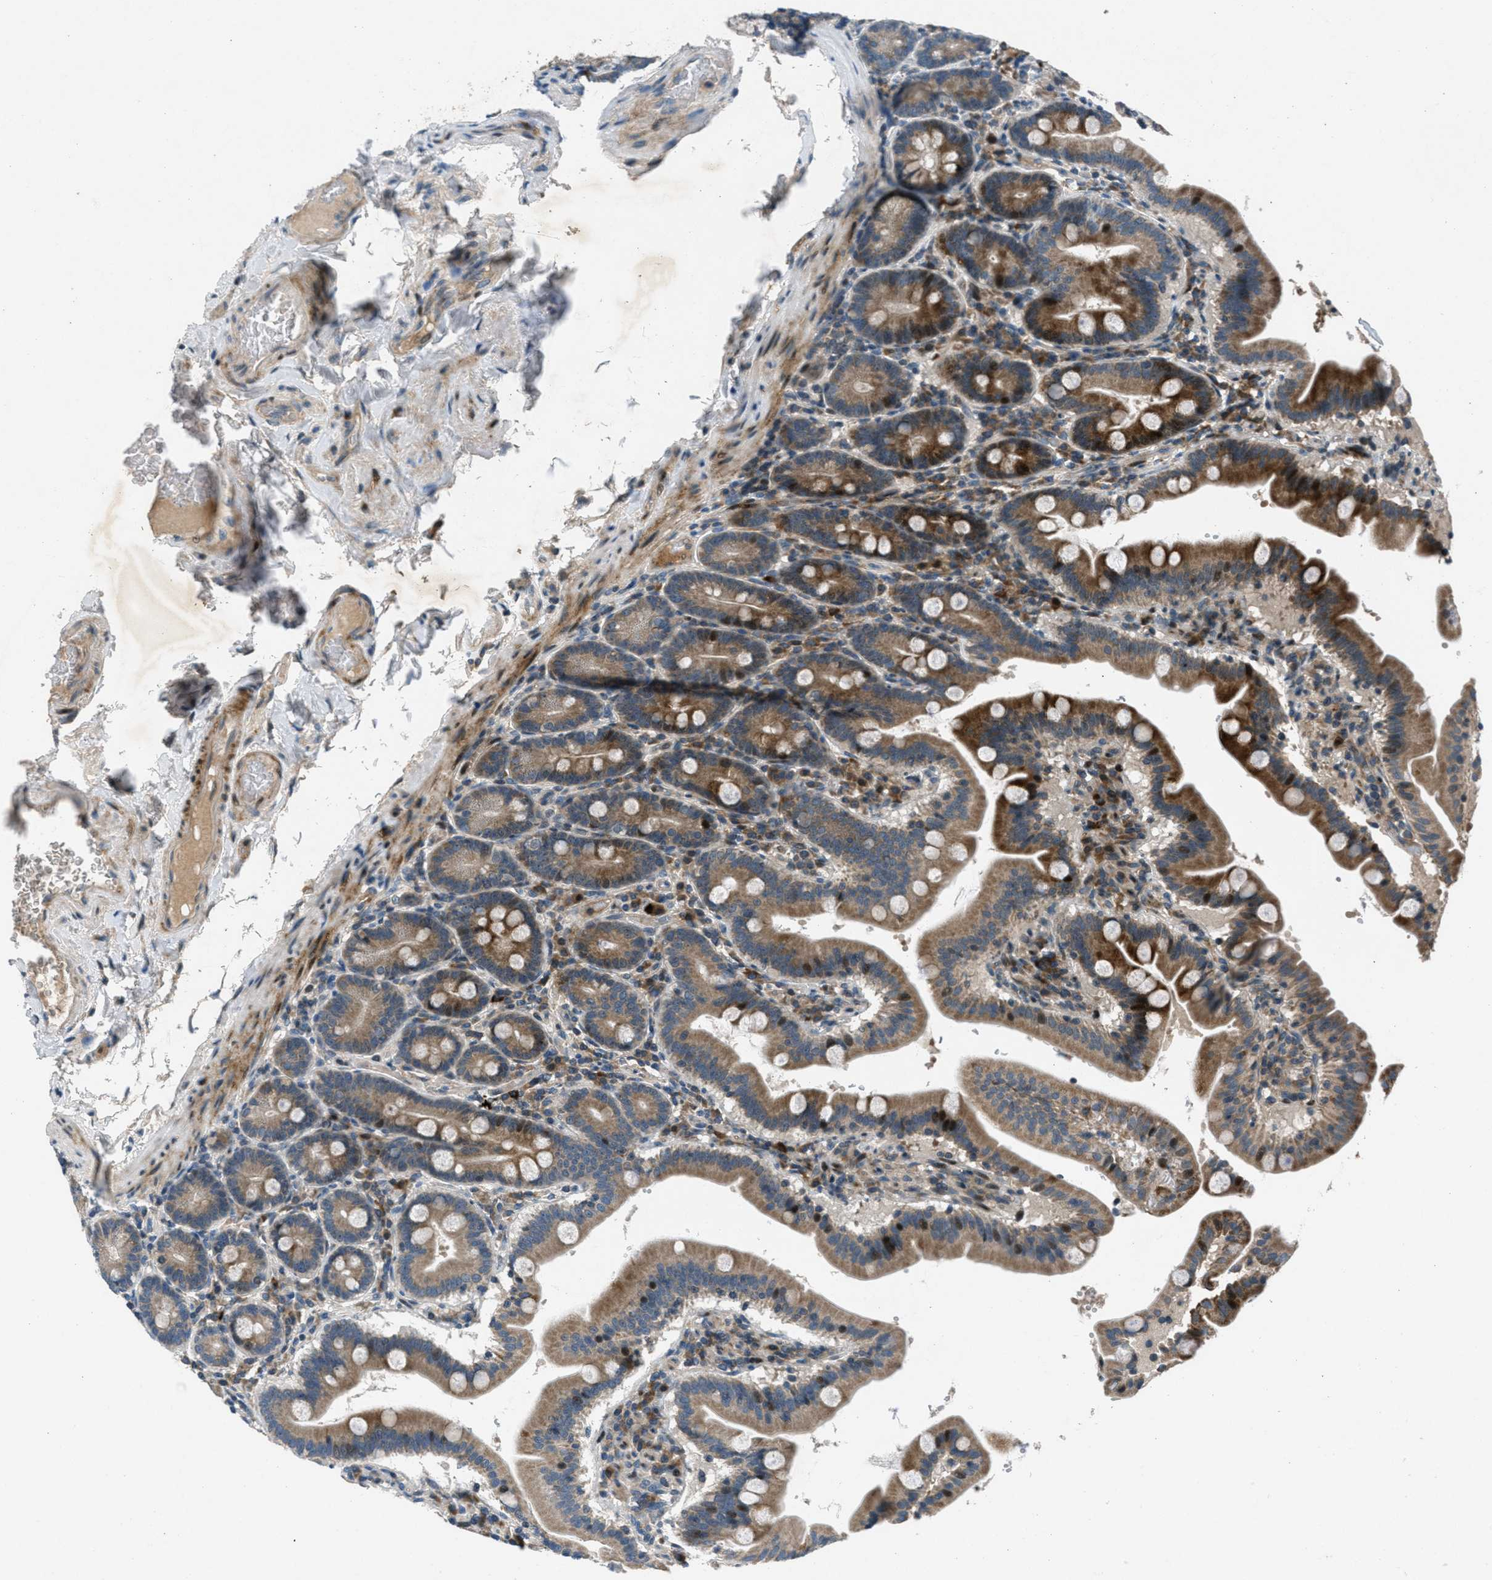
{"staining": {"intensity": "strong", "quantity": ">75%", "location": "cytoplasmic/membranous,nuclear"}, "tissue": "duodenum", "cell_type": "Glandular cells", "image_type": "normal", "snomed": [{"axis": "morphology", "description": "Normal tissue, NOS"}, {"axis": "topography", "description": "Duodenum"}], "caption": "Immunohistochemical staining of unremarkable duodenum displays high levels of strong cytoplasmic/membranous,nuclear expression in about >75% of glandular cells.", "gene": "CLEC2D", "patient": {"sex": "male", "age": 54}}